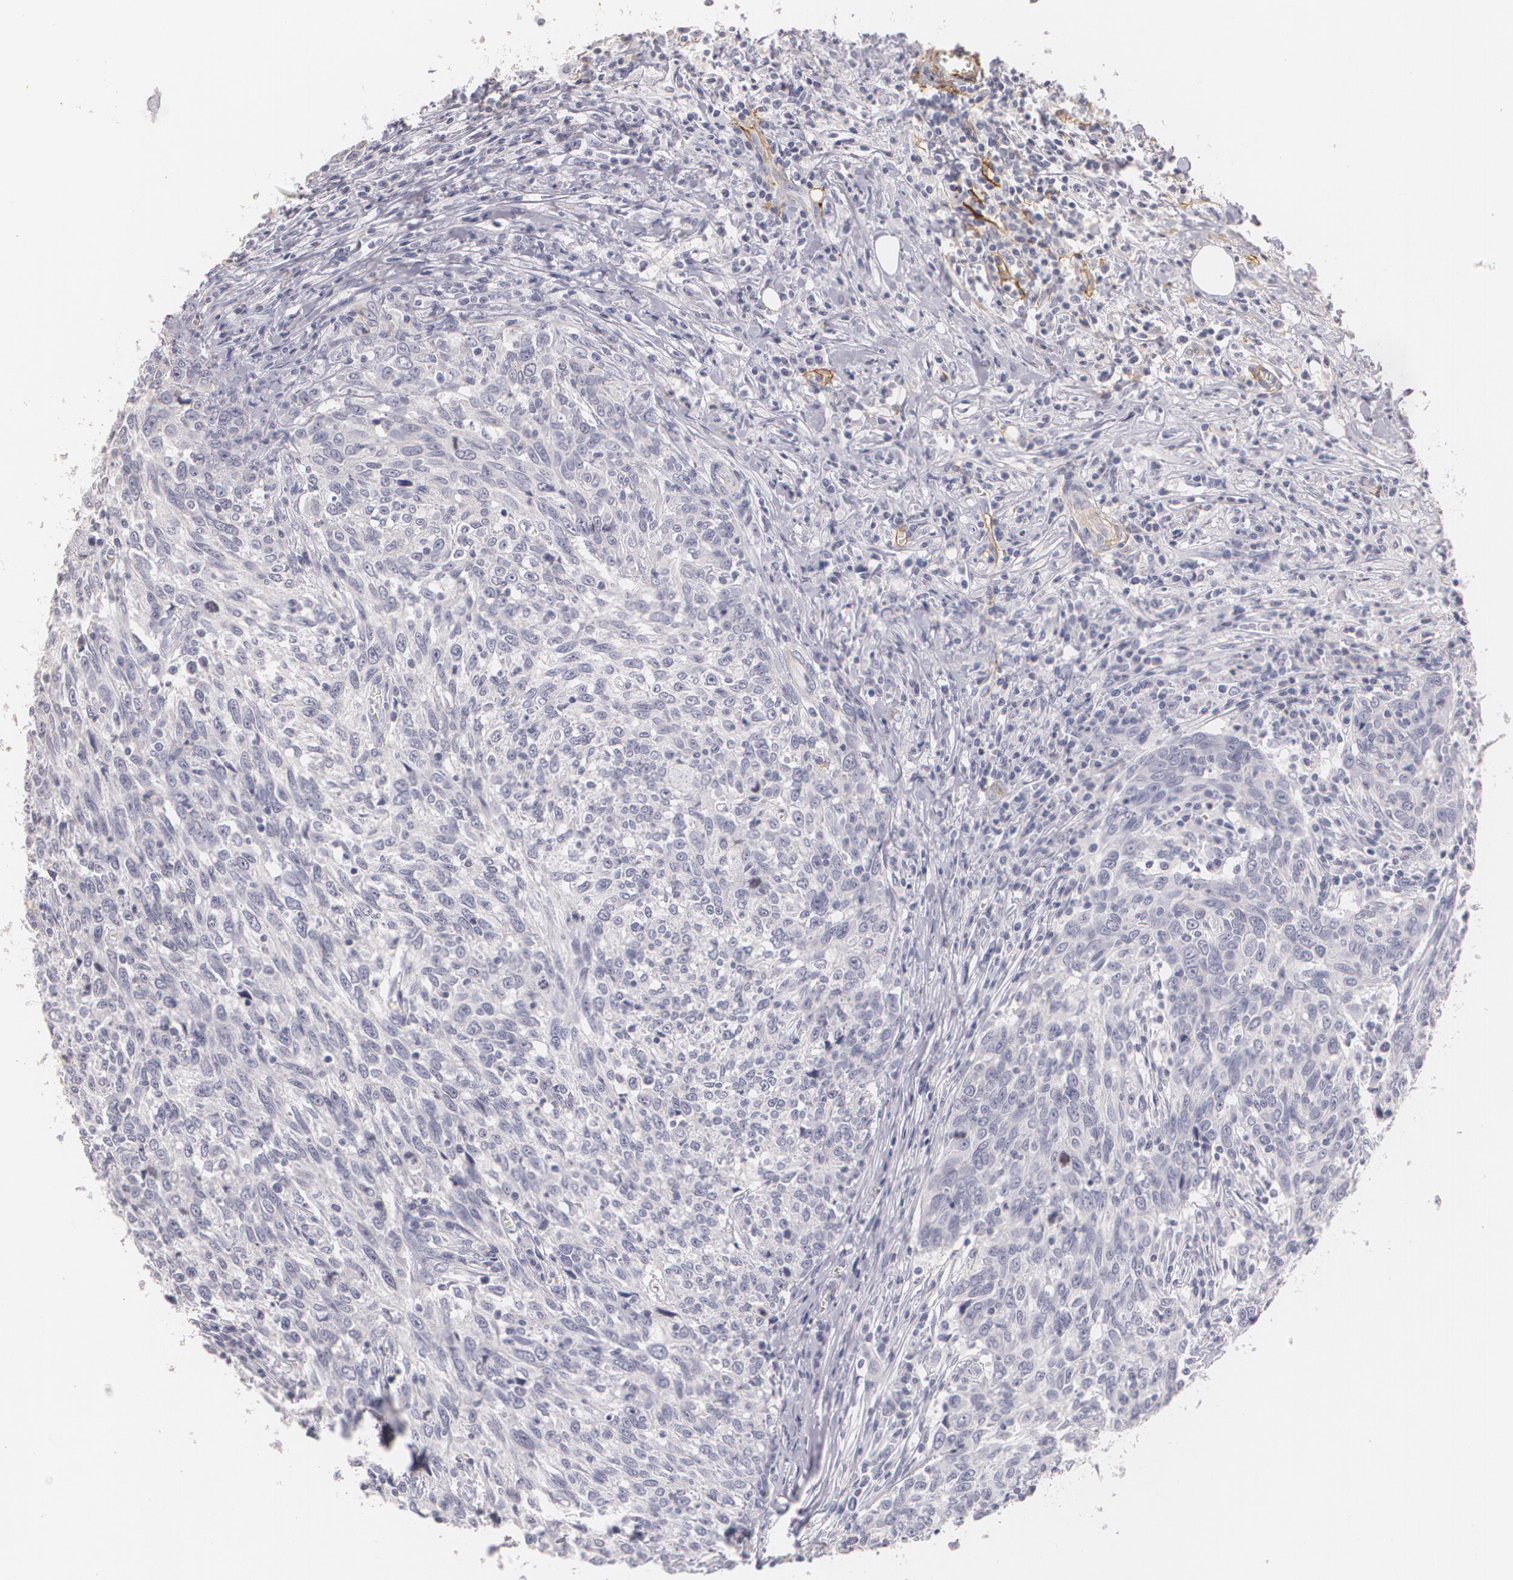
{"staining": {"intensity": "moderate", "quantity": "<25%", "location": "cytoplasmic/membranous"}, "tissue": "breast cancer", "cell_type": "Tumor cells", "image_type": "cancer", "snomed": [{"axis": "morphology", "description": "Duct carcinoma"}, {"axis": "topography", "description": "Breast"}], "caption": "Immunohistochemical staining of intraductal carcinoma (breast) shows low levels of moderate cytoplasmic/membranous staining in approximately <25% of tumor cells.", "gene": "NGFR", "patient": {"sex": "female", "age": 50}}